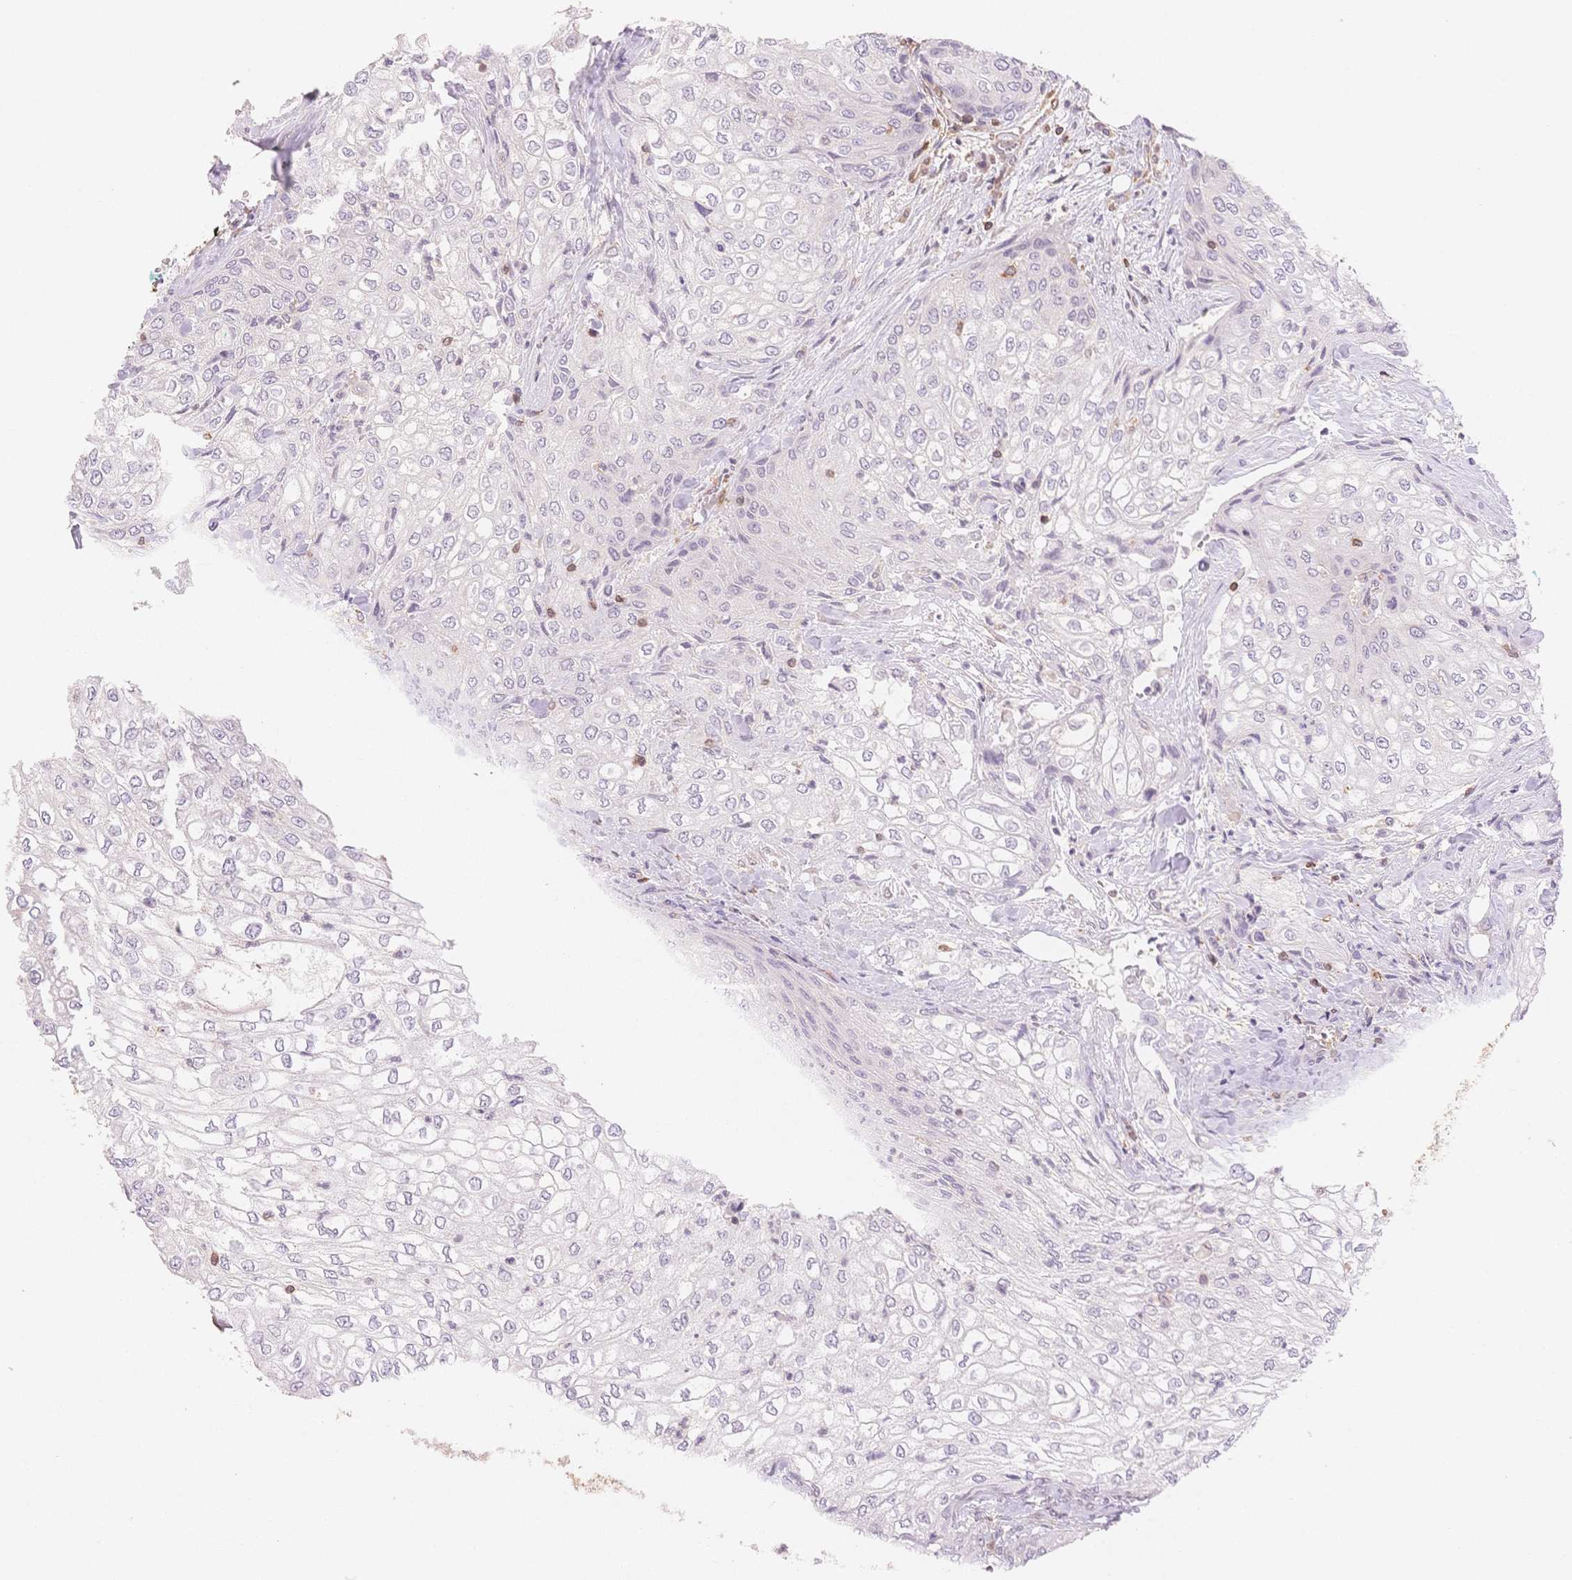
{"staining": {"intensity": "negative", "quantity": "none", "location": "none"}, "tissue": "urothelial cancer", "cell_type": "Tumor cells", "image_type": "cancer", "snomed": [{"axis": "morphology", "description": "Urothelial carcinoma, High grade"}, {"axis": "topography", "description": "Urinary bladder"}], "caption": "There is no significant staining in tumor cells of urothelial cancer.", "gene": "STK39", "patient": {"sex": "male", "age": 62}}